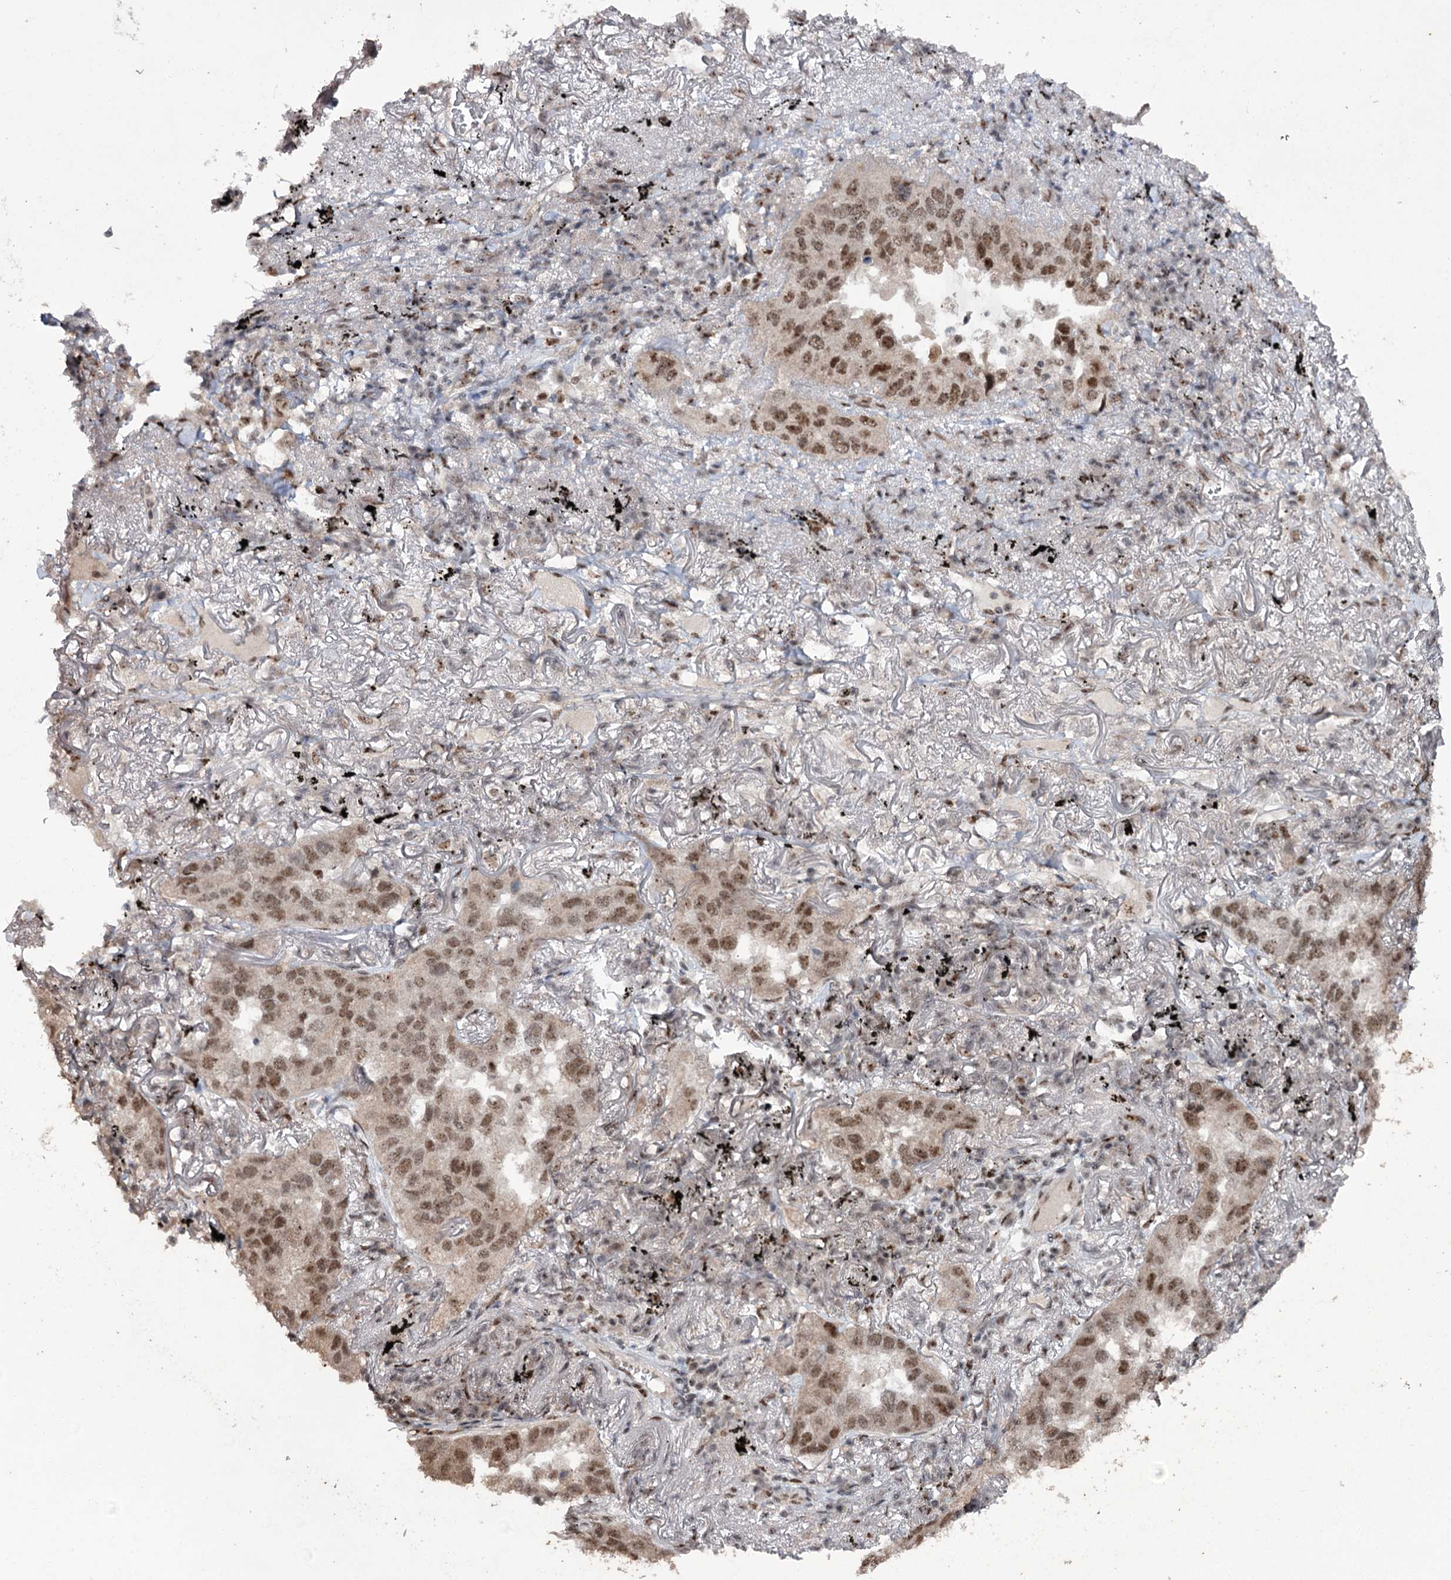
{"staining": {"intensity": "moderate", "quantity": ">75%", "location": "nuclear"}, "tissue": "lung cancer", "cell_type": "Tumor cells", "image_type": "cancer", "snomed": [{"axis": "morphology", "description": "Adenocarcinoma, NOS"}, {"axis": "topography", "description": "Lung"}], "caption": "The photomicrograph displays a brown stain indicating the presence of a protein in the nuclear of tumor cells in lung adenocarcinoma. (brown staining indicates protein expression, while blue staining denotes nuclei).", "gene": "ERCC3", "patient": {"sex": "male", "age": 65}}